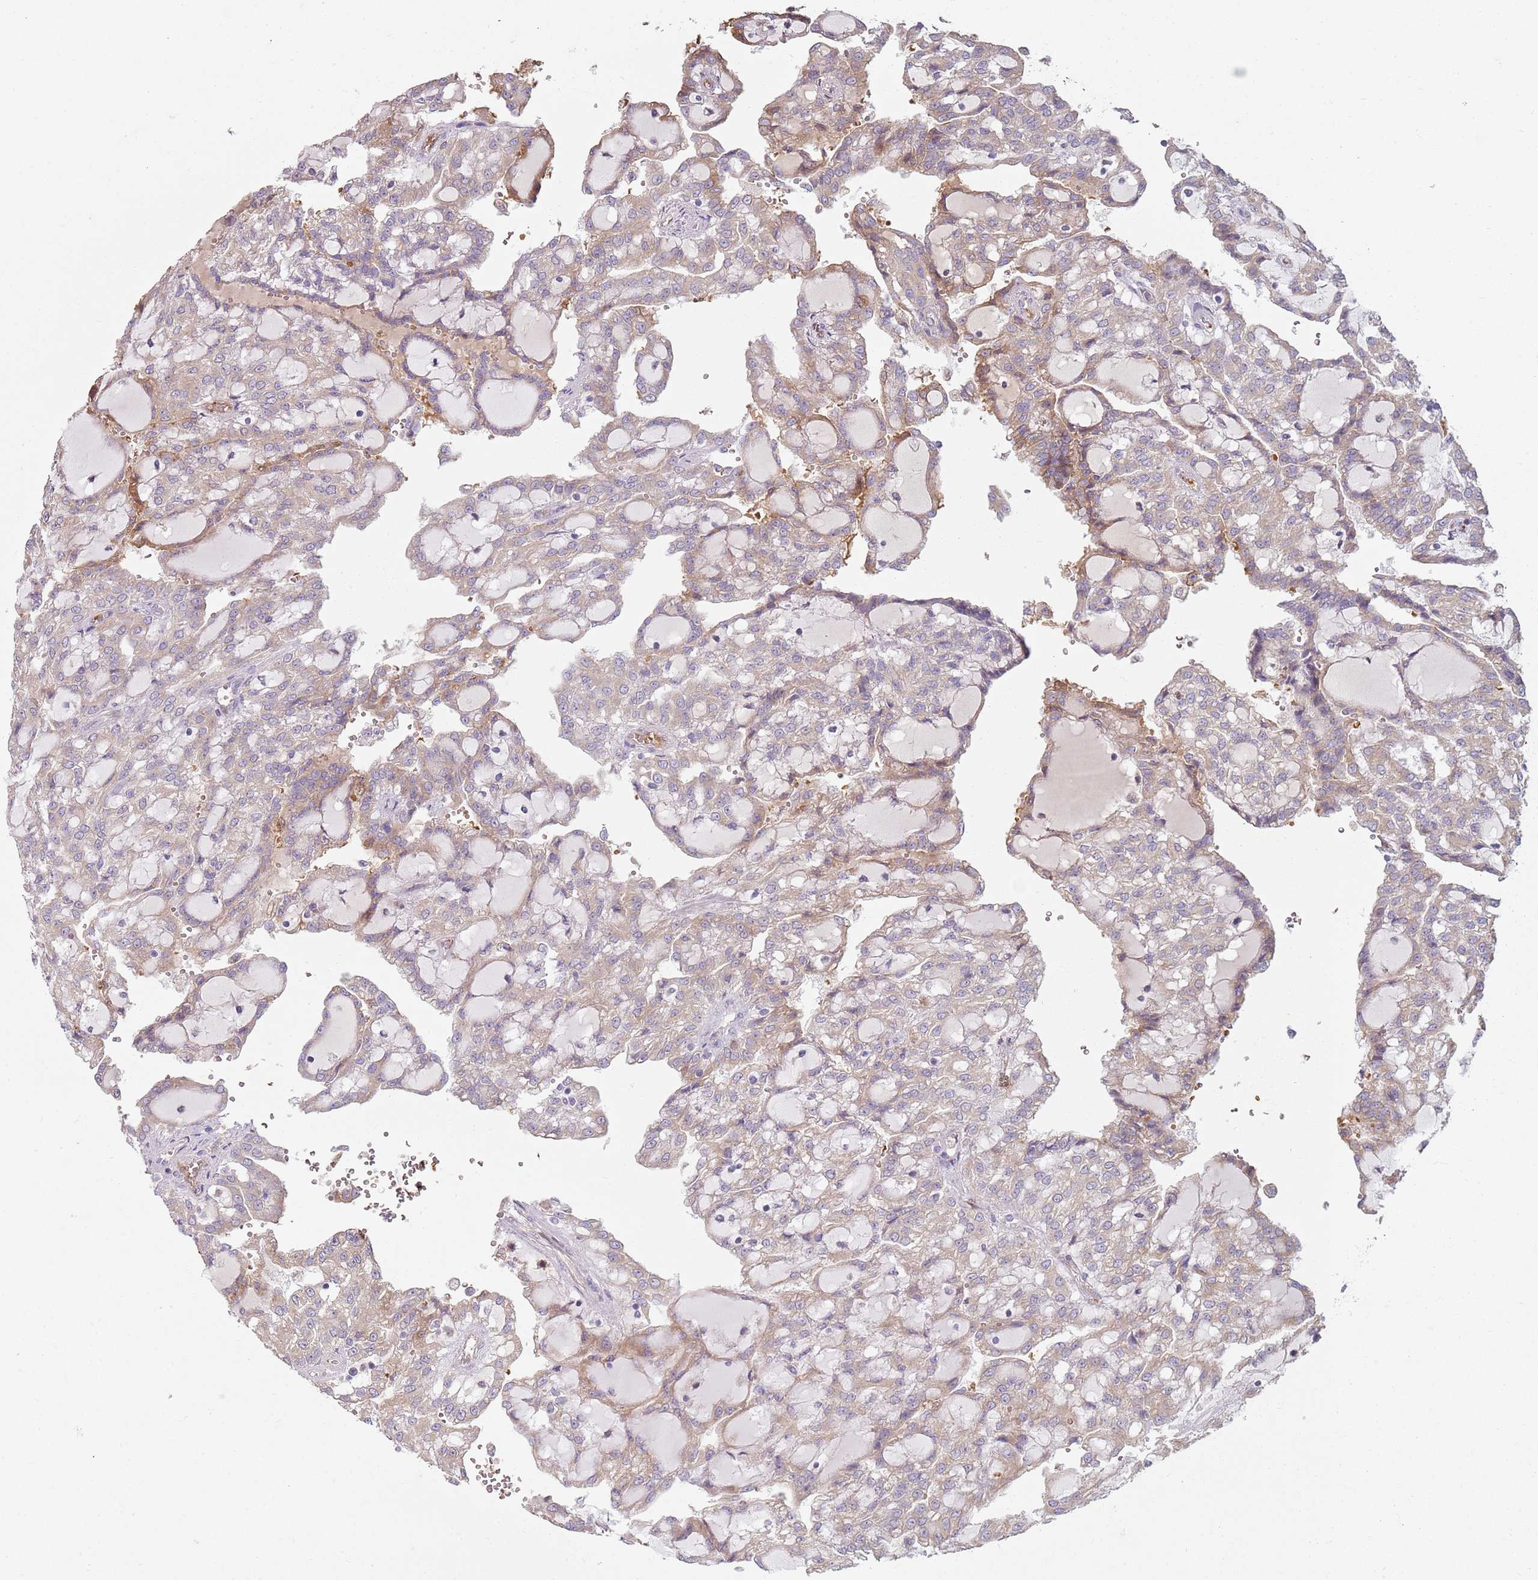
{"staining": {"intensity": "weak", "quantity": "<25%", "location": "cytoplasmic/membranous"}, "tissue": "renal cancer", "cell_type": "Tumor cells", "image_type": "cancer", "snomed": [{"axis": "morphology", "description": "Adenocarcinoma, NOS"}, {"axis": "topography", "description": "Kidney"}], "caption": "Human adenocarcinoma (renal) stained for a protein using IHC displays no positivity in tumor cells.", "gene": "SPATA2", "patient": {"sex": "male", "age": 63}}